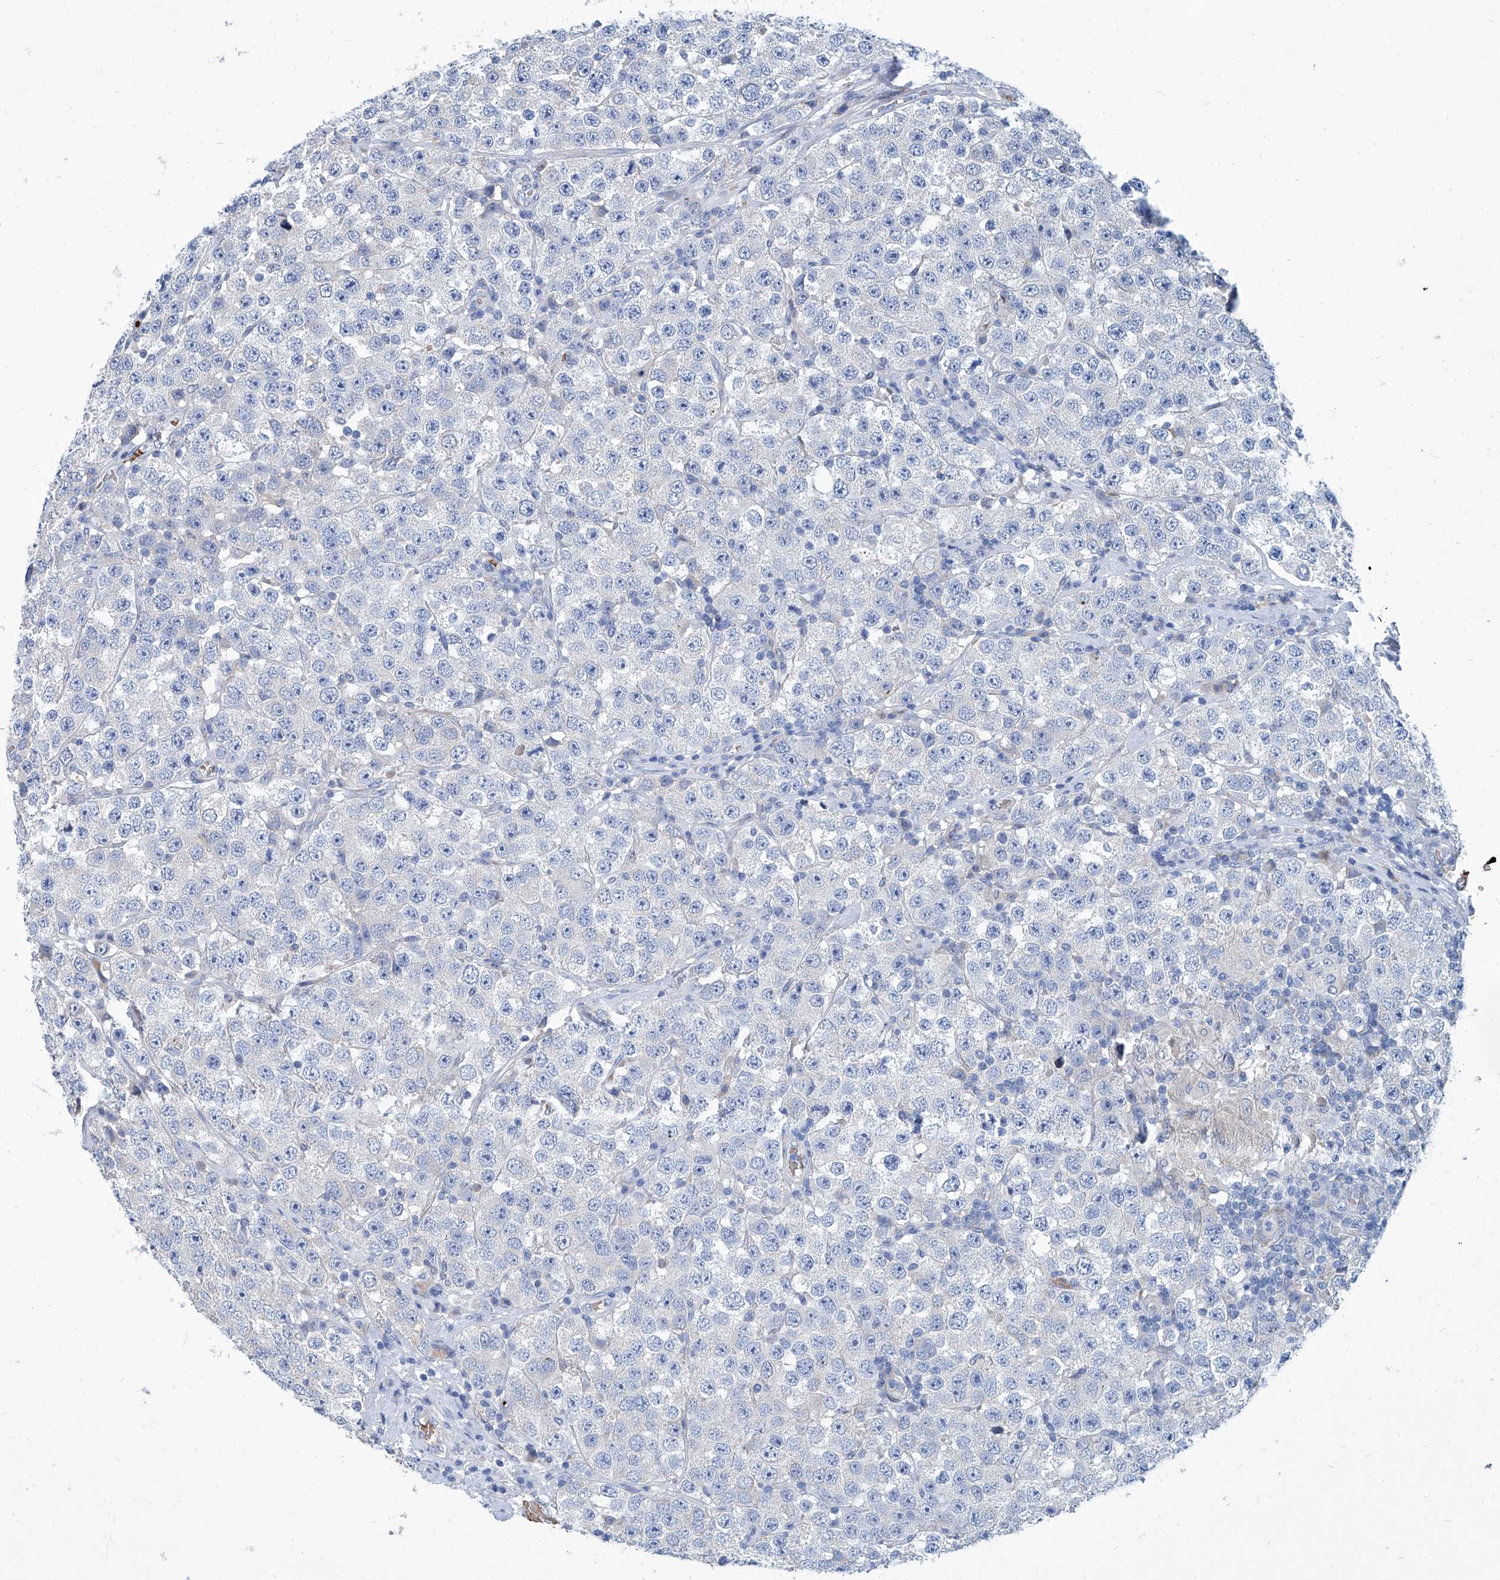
{"staining": {"intensity": "negative", "quantity": "none", "location": "none"}, "tissue": "testis cancer", "cell_type": "Tumor cells", "image_type": "cancer", "snomed": [{"axis": "morphology", "description": "Seminoma, NOS"}, {"axis": "topography", "description": "Testis"}], "caption": "Testis cancer was stained to show a protein in brown. There is no significant positivity in tumor cells. The staining was performed using DAB to visualize the protein expression in brown, while the nuclei were stained in blue with hematoxylin (Magnification: 20x).", "gene": "FPR2", "patient": {"sex": "male", "age": 28}}